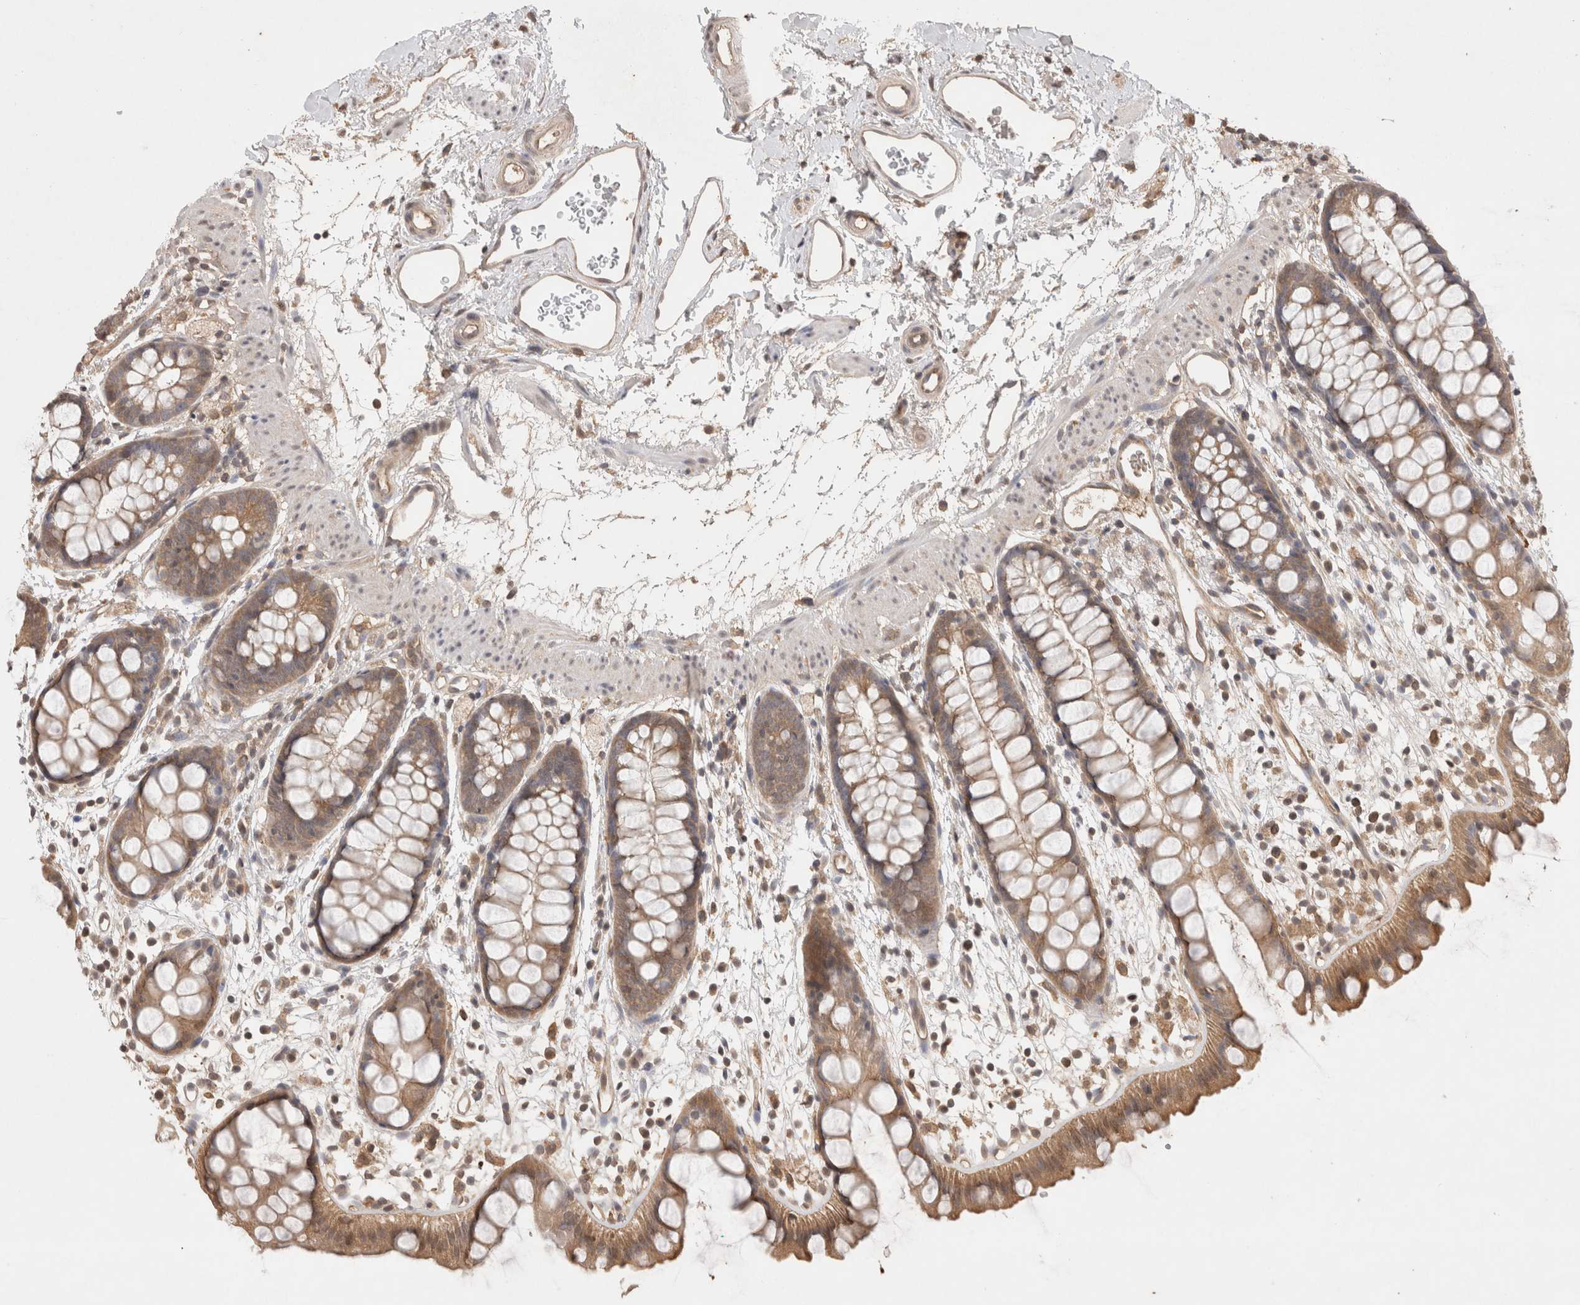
{"staining": {"intensity": "moderate", "quantity": ">75%", "location": "cytoplasmic/membranous"}, "tissue": "rectum", "cell_type": "Glandular cells", "image_type": "normal", "snomed": [{"axis": "morphology", "description": "Normal tissue, NOS"}, {"axis": "topography", "description": "Rectum"}], "caption": "Glandular cells demonstrate medium levels of moderate cytoplasmic/membranous staining in approximately >75% of cells in benign rectum.", "gene": "PRMT3", "patient": {"sex": "female", "age": 65}}